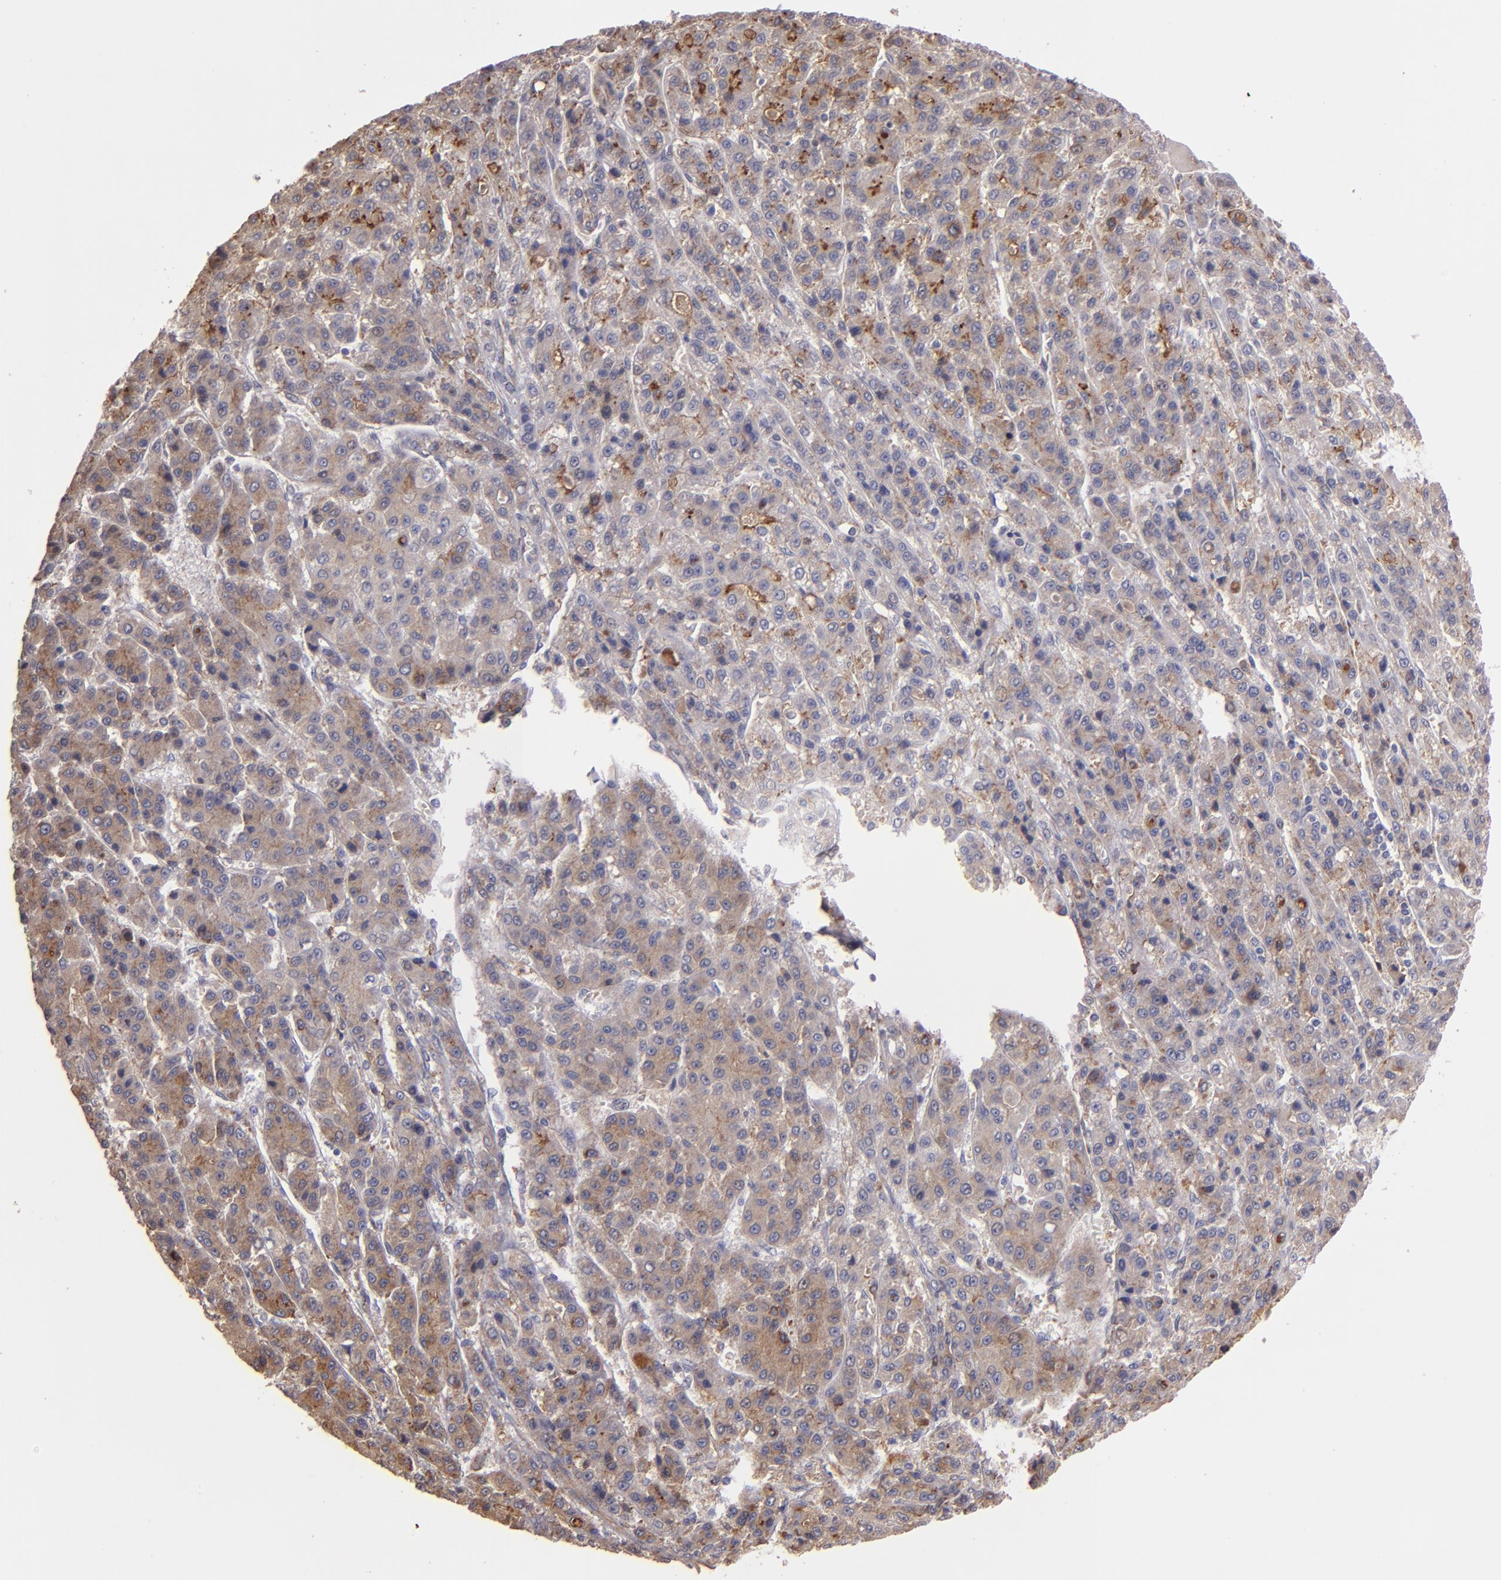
{"staining": {"intensity": "weak", "quantity": ">75%", "location": "cytoplasmic/membranous"}, "tissue": "liver cancer", "cell_type": "Tumor cells", "image_type": "cancer", "snomed": [{"axis": "morphology", "description": "Carcinoma, Hepatocellular, NOS"}, {"axis": "topography", "description": "Liver"}], "caption": "The immunohistochemical stain shows weak cytoplasmic/membranous positivity in tumor cells of hepatocellular carcinoma (liver) tissue.", "gene": "IFIH1", "patient": {"sex": "male", "age": 70}}